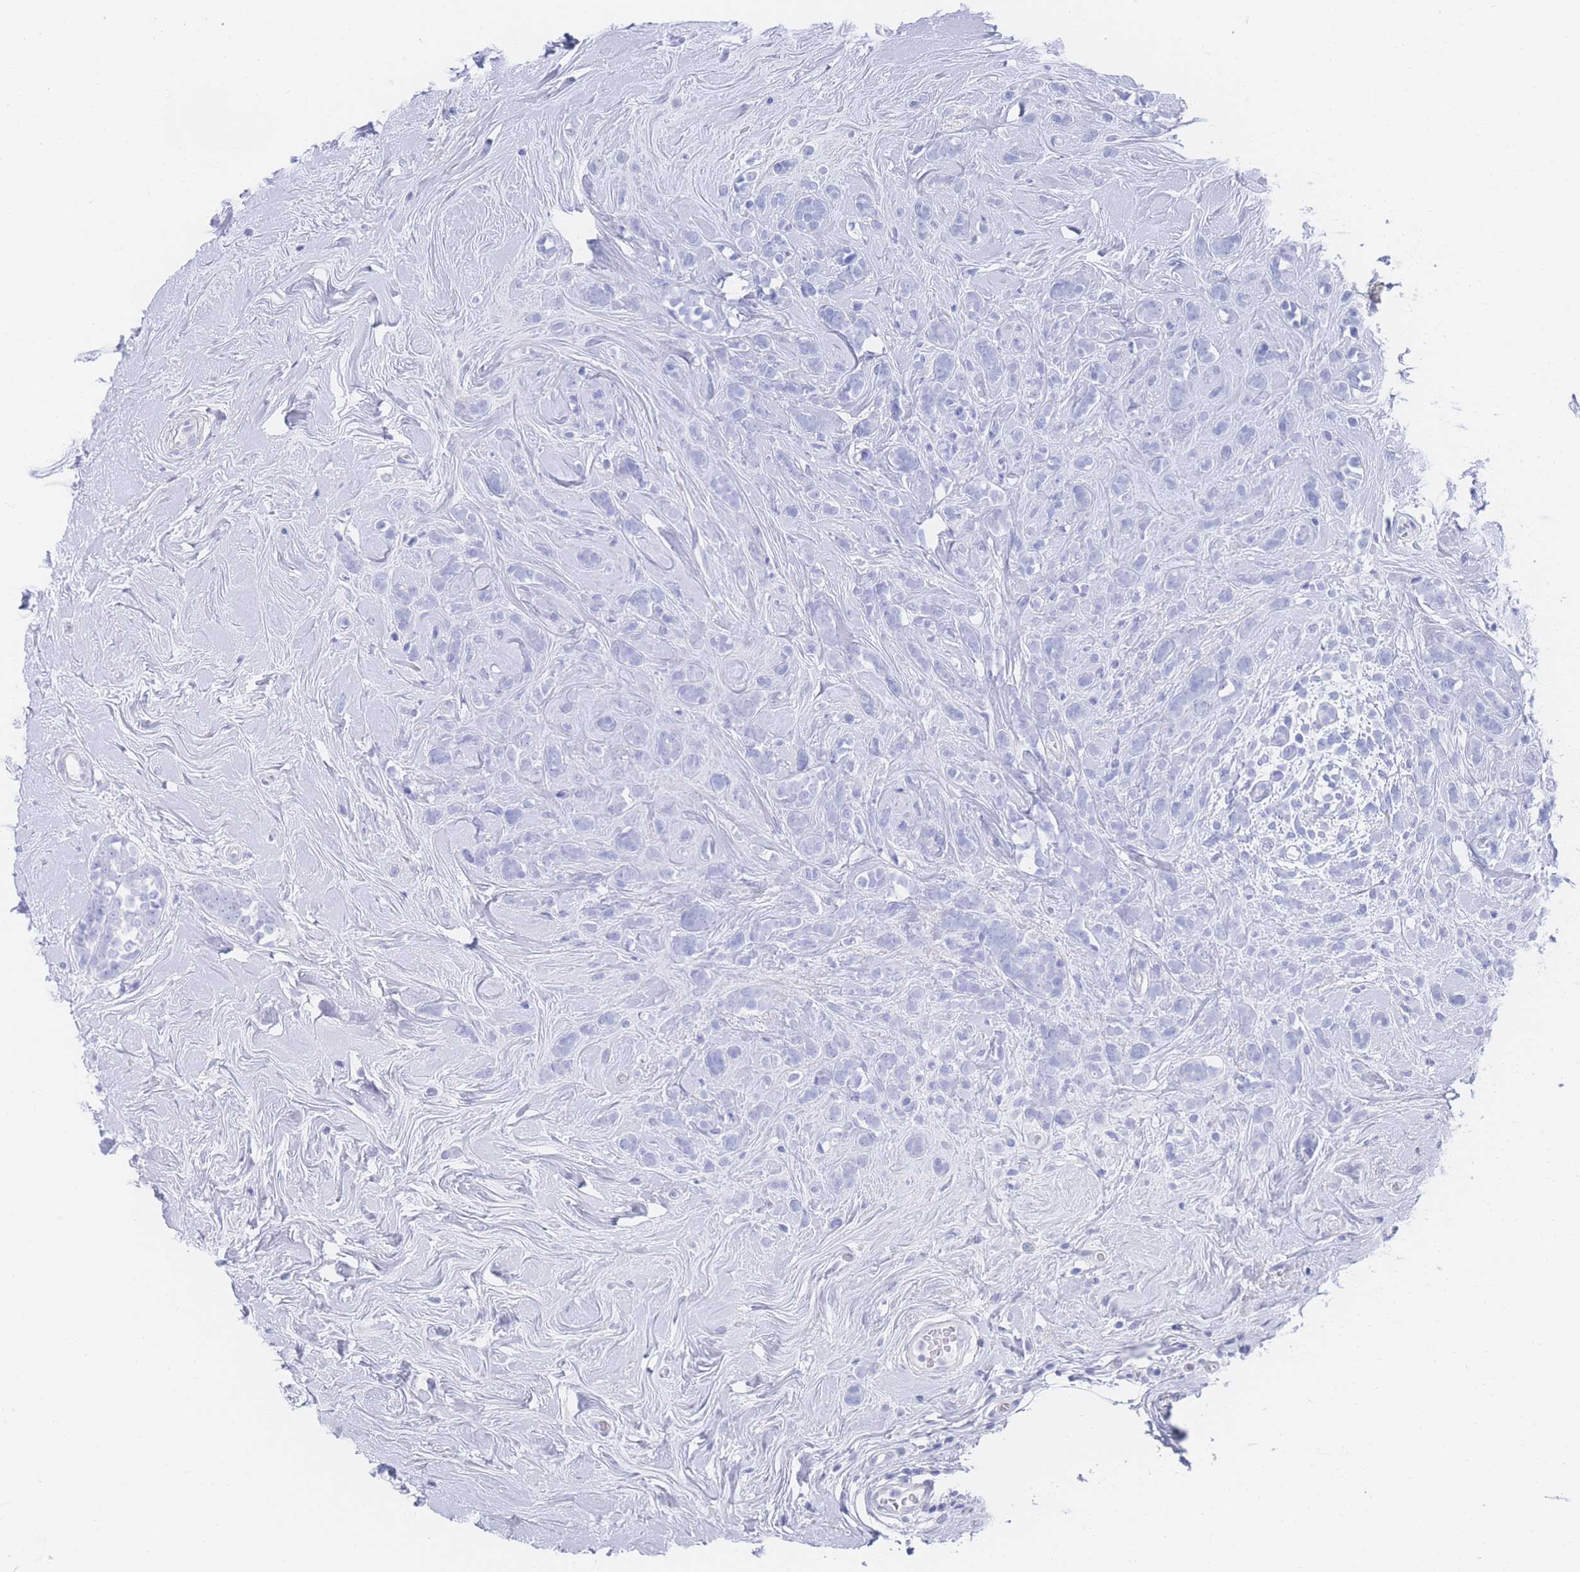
{"staining": {"intensity": "negative", "quantity": "none", "location": "none"}, "tissue": "breast cancer", "cell_type": "Tumor cells", "image_type": "cancer", "snomed": [{"axis": "morphology", "description": "Lobular carcinoma"}, {"axis": "topography", "description": "Breast"}], "caption": "High magnification brightfield microscopy of breast cancer (lobular carcinoma) stained with DAB (3,3'-diaminobenzidine) (brown) and counterstained with hematoxylin (blue): tumor cells show no significant expression.", "gene": "LRRC37A", "patient": {"sex": "female", "age": 58}}